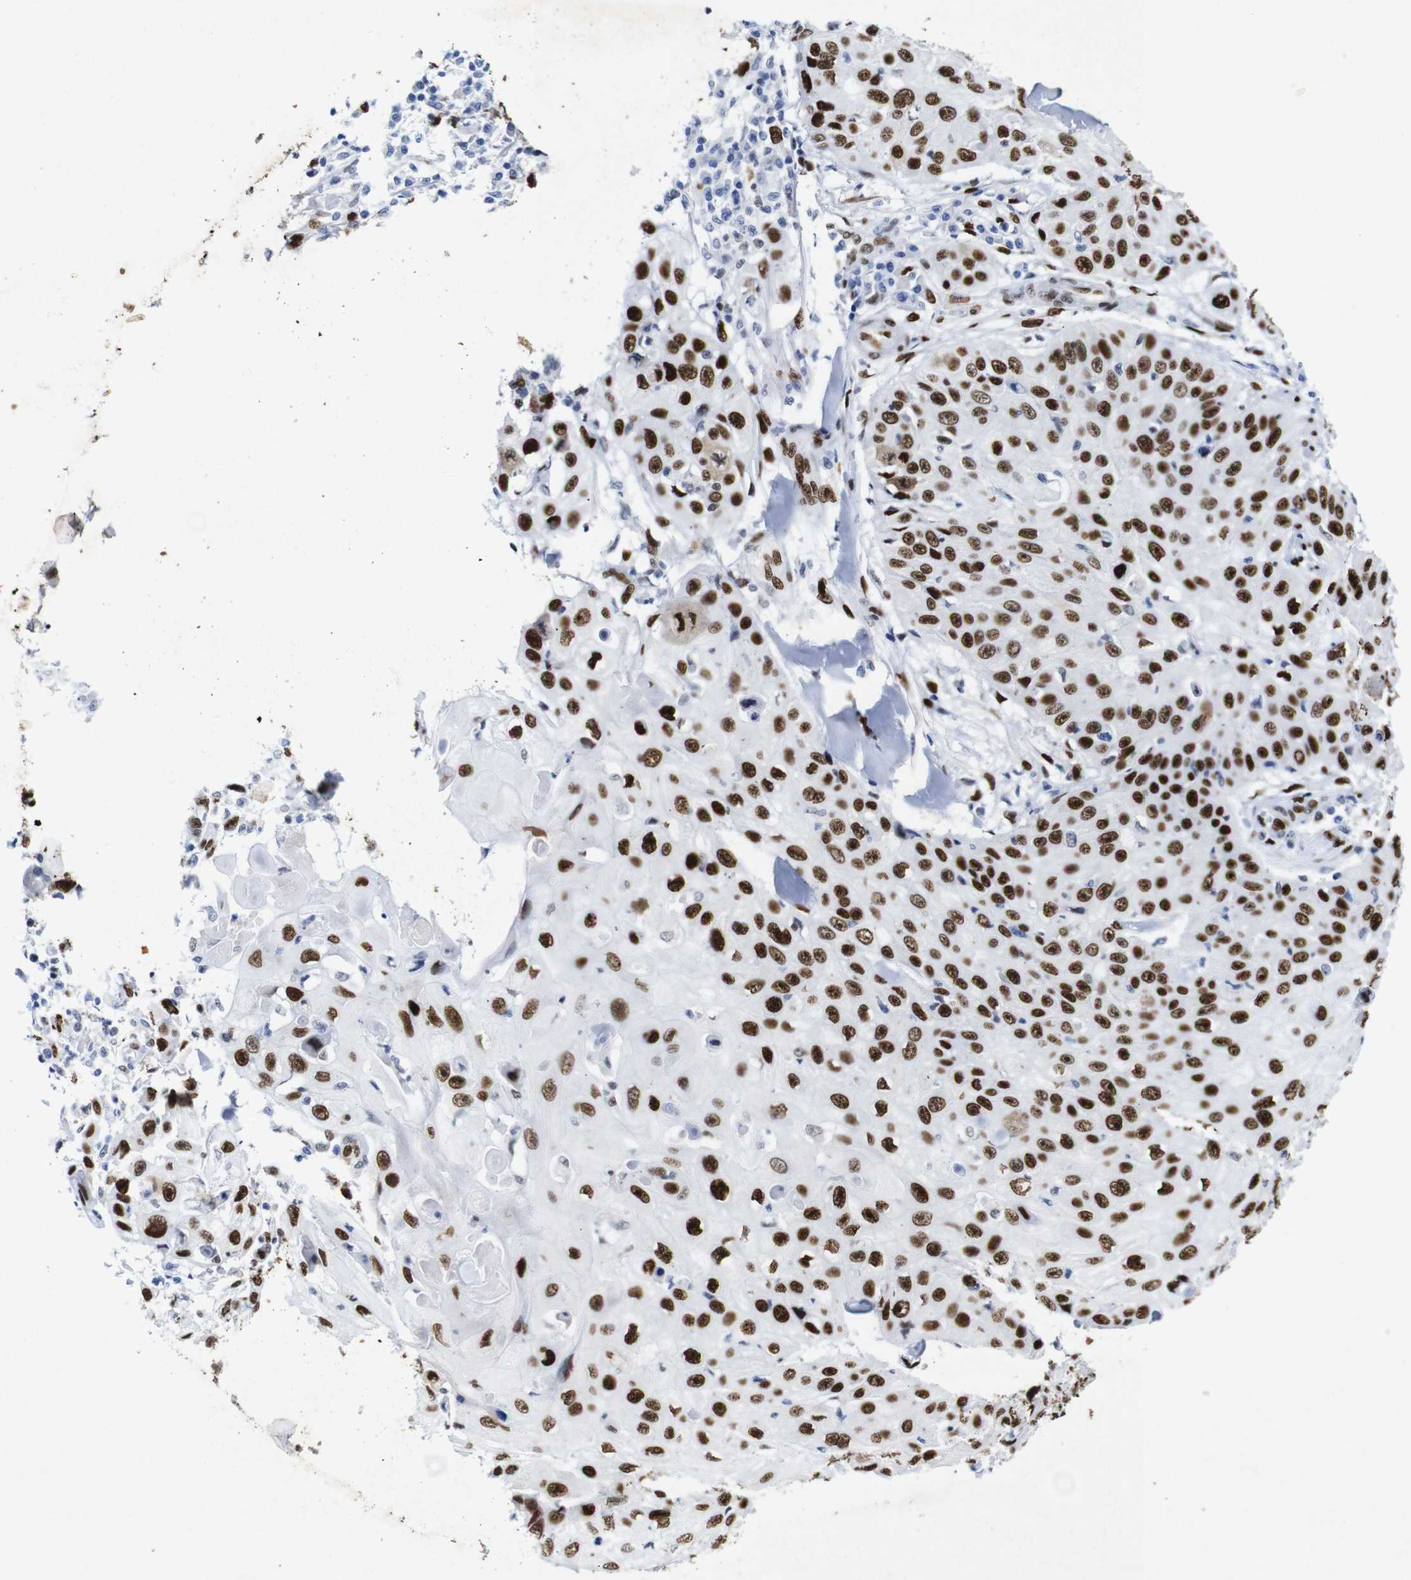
{"staining": {"intensity": "strong", "quantity": ">75%", "location": "nuclear"}, "tissue": "skin cancer", "cell_type": "Tumor cells", "image_type": "cancer", "snomed": [{"axis": "morphology", "description": "Squamous cell carcinoma, NOS"}, {"axis": "topography", "description": "Skin"}], "caption": "Tumor cells demonstrate strong nuclear staining in approximately >75% of cells in skin squamous cell carcinoma.", "gene": "FOSL2", "patient": {"sex": "male", "age": 86}}